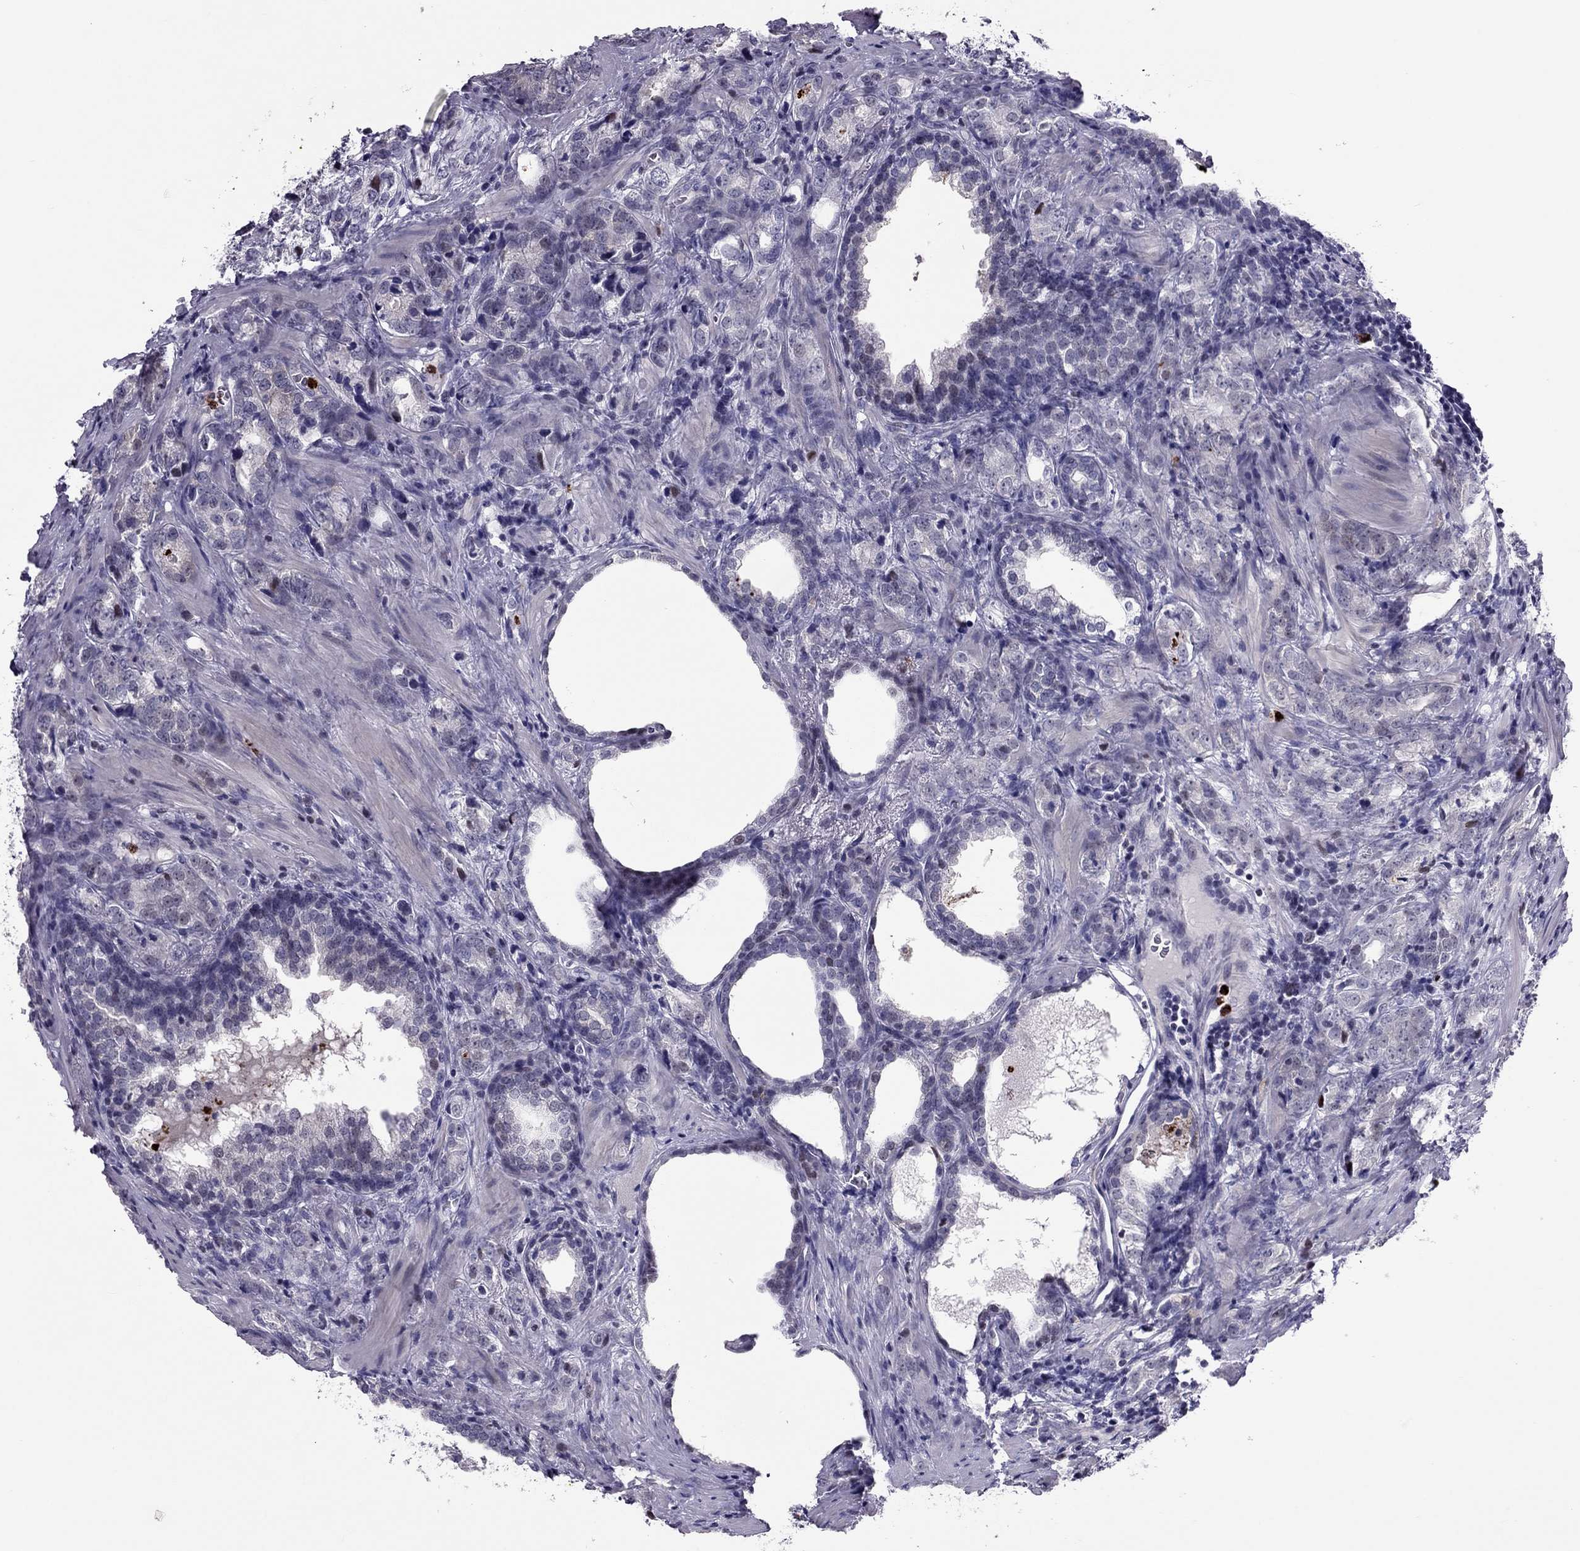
{"staining": {"intensity": "negative", "quantity": "none", "location": "none"}, "tissue": "prostate cancer", "cell_type": "Tumor cells", "image_type": "cancer", "snomed": [{"axis": "morphology", "description": "Adenocarcinoma, NOS"}, {"axis": "topography", "description": "Prostate and seminal vesicle, NOS"}], "caption": "There is no significant positivity in tumor cells of prostate cancer (adenocarcinoma).", "gene": "CCL27", "patient": {"sex": "male", "age": 63}}